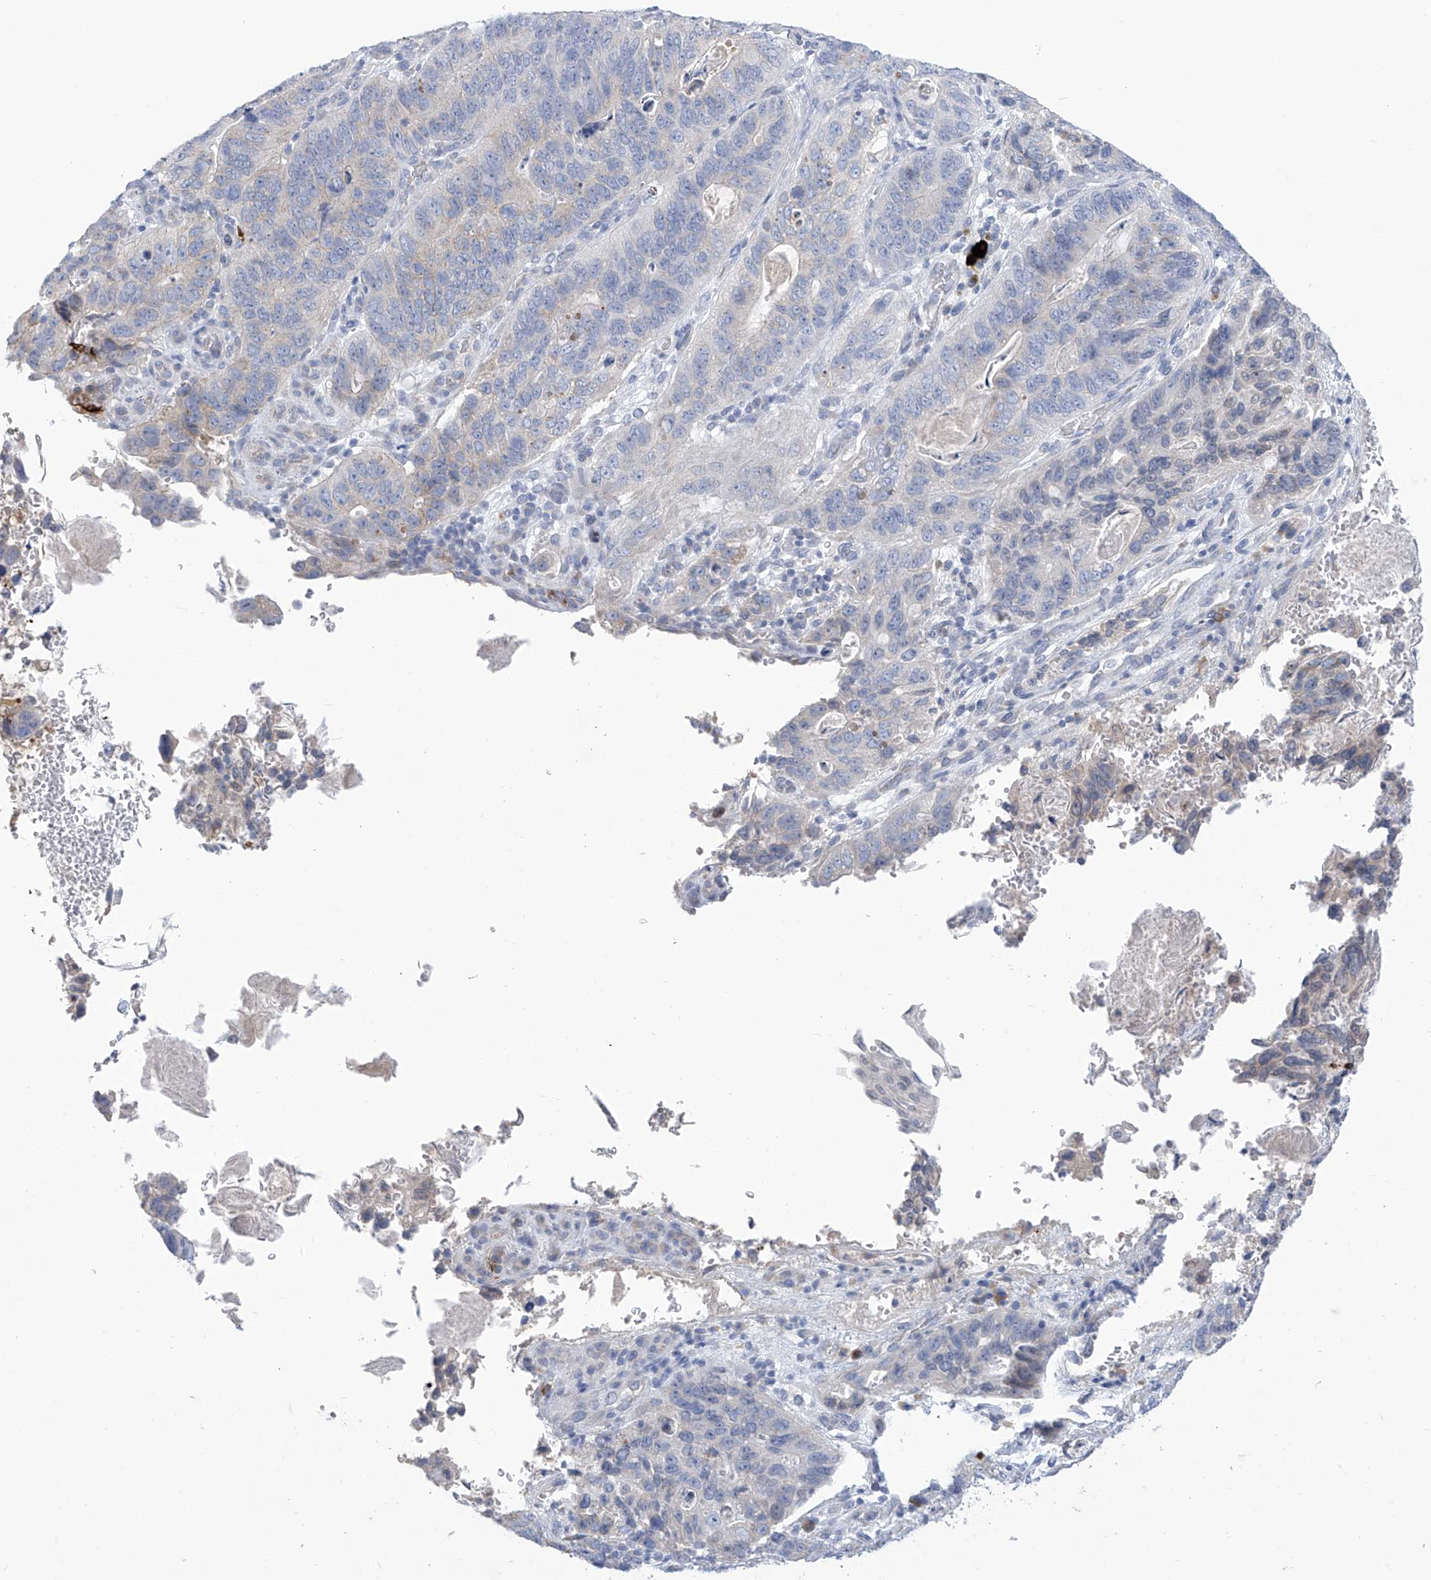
{"staining": {"intensity": "negative", "quantity": "none", "location": "none"}, "tissue": "stomach cancer", "cell_type": "Tumor cells", "image_type": "cancer", "snomed": [{"axis": "morphology", "description": "Normal tissue, NOS"}, {"axis": "morphology", "description": "Adenocarcinoma, NOS"}, {"axis": "topography", "description": "Stomach"}], "caption": "This is an IHC image of stomach adenocarcinoma. There is no staining in tumor cells.", "gene": "SLCO4A1", "patient": {"sex": "female", "age": 89}}